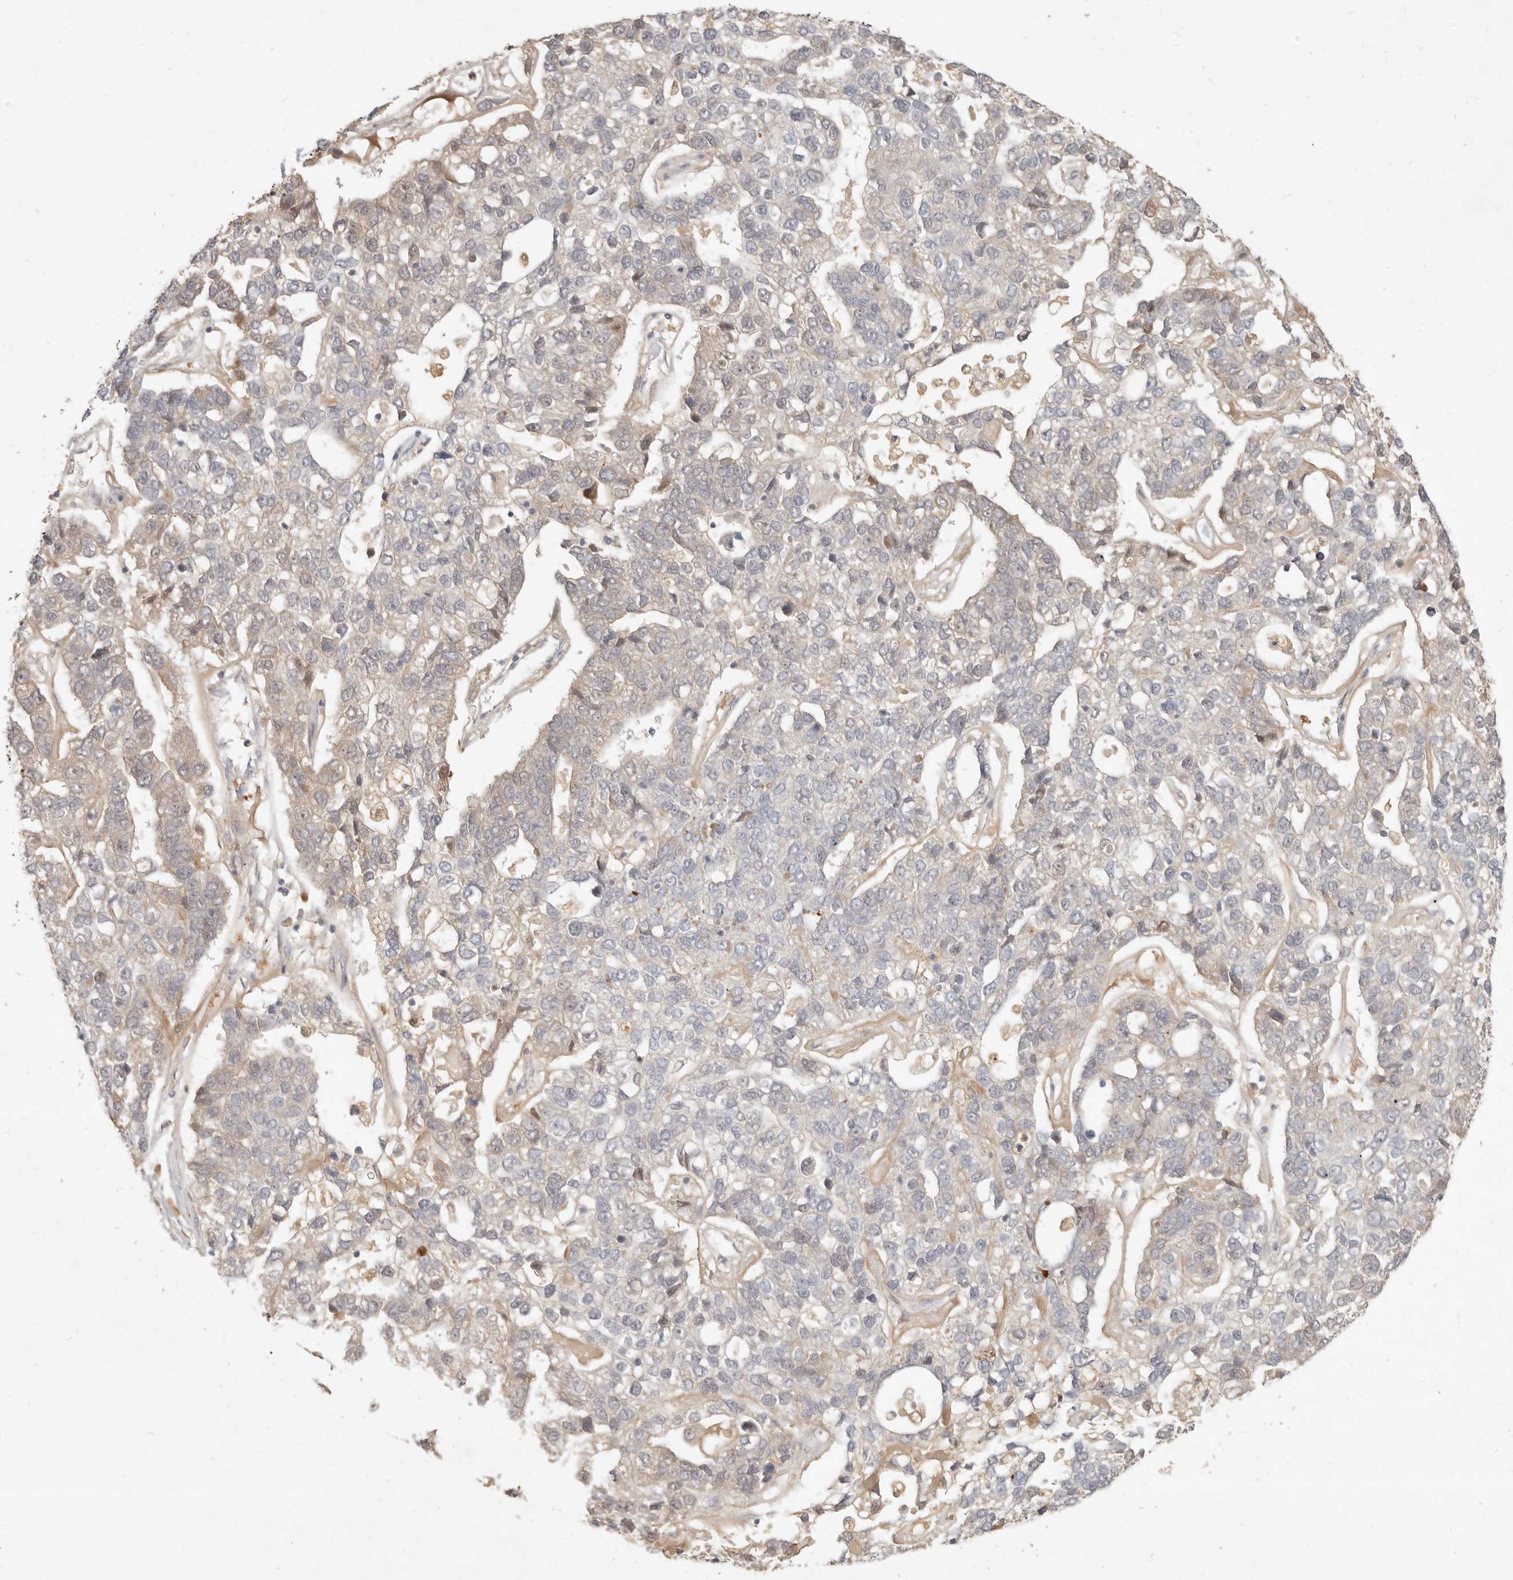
{"staining": {"intensity": "weak", "quantity": "<25%", "location": "cytoplasmic/membranous"}, "tissue": "pancreatic cancer", "cell_type": "Tumor cells", "image_type": "cancer", "snomed": [{"axis": "morphology", "description": "Adenocarcinoma, NOS"}, {"axis": "topography", "description": "Pancreas"}], "caption": "Immunohistochemistry (IHC) photomicrograph of neoplastic tissue: human pancreatic cancer (adenocarcinoma) stained with DAB (3,3'-diaminobenzidine) shows no significant protein positivity in tumor cells.", "gene": "UBXN11", "patient": {"sex": "female", "age": 61}}